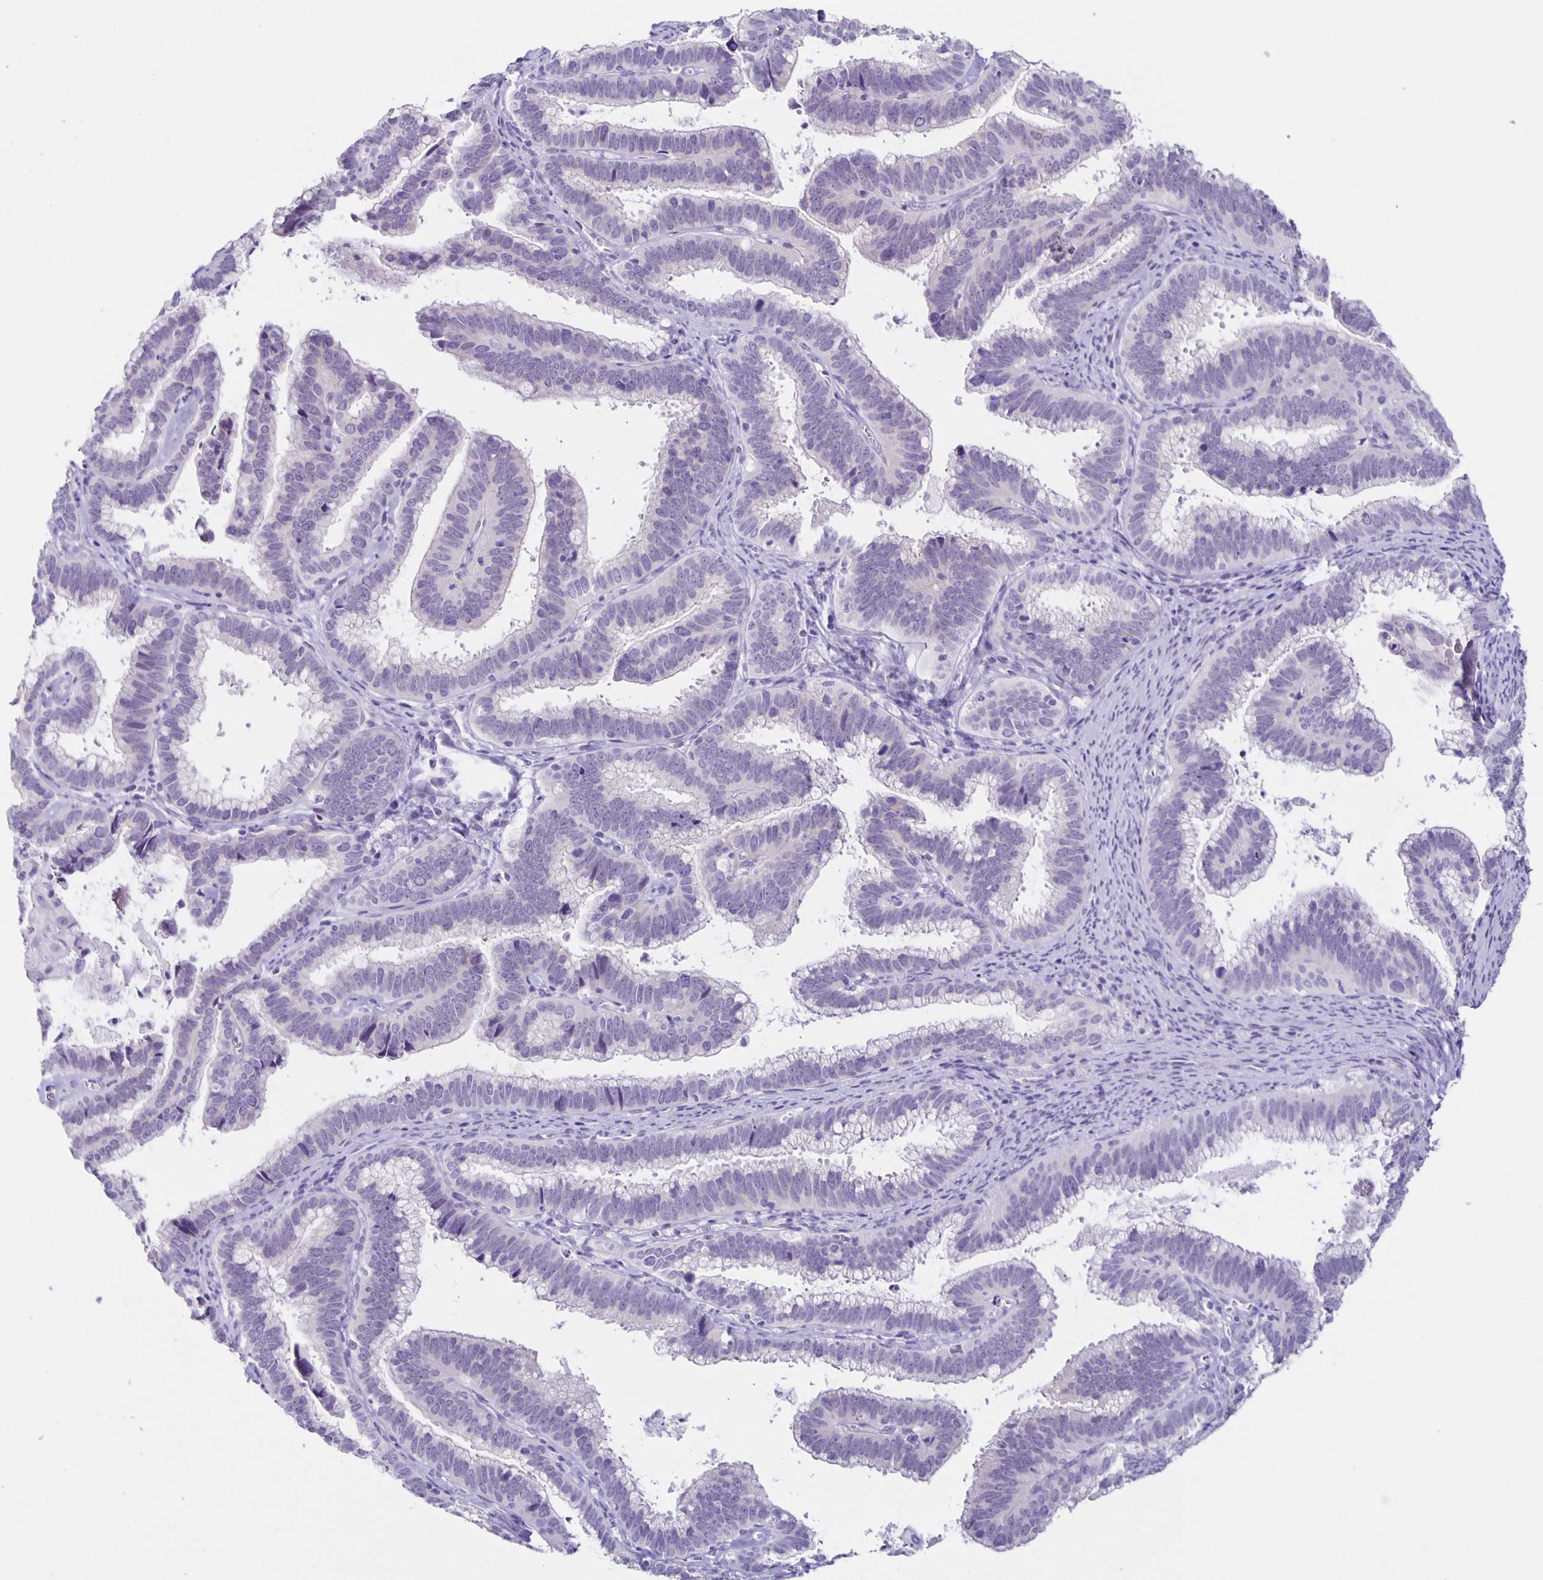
{"staining": {"intensity": "negative", "quantity": "none", "location": "none"}, "tissue": "cervical cancer", "cell_type": "Tumor cells", "image_type": "cancer", "snomed": [{"axis": "morphology", "description": "Adenocarcinoma, NOS"}, {"axis": "topography", "description": "Cervix"}], "caption": "Human adenocarcinoma (cervical) stained for a protein using immunohistochemistry (IHC) reveals no expression in tumor cells.", "gene": "SLC12A3", "patient": {"sex": "female", "age": 61}}